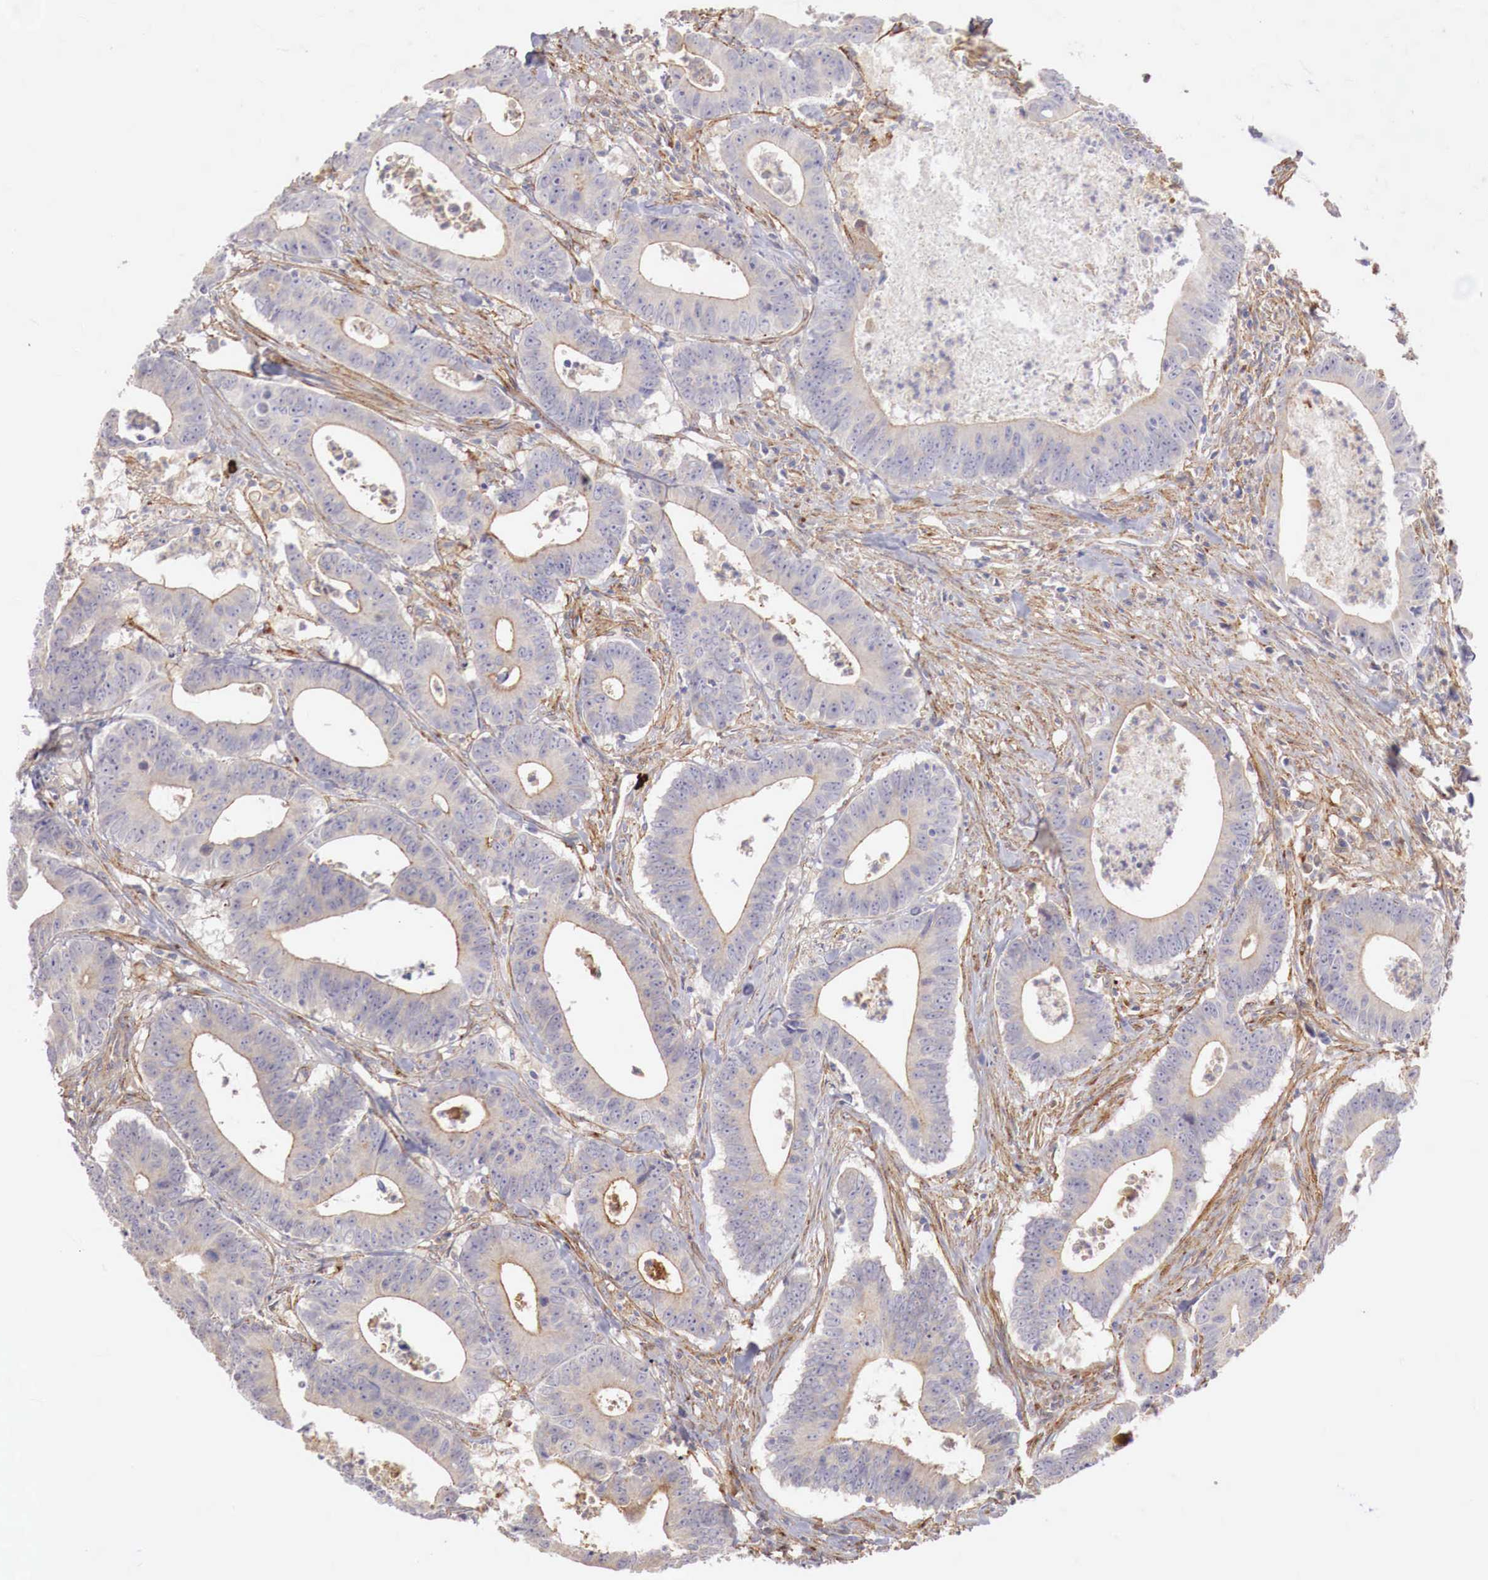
{"staining": {"intensity": "weak", "quantity": "25%-75%", "location": "cytoplasmic/membranous"}, "tissue": "colorectal cancer", "cell_type": "Tumor cells", "image_type": "cancer", "snomed": [{"axis": "morphology", "description": "Adenocarcinoma, NOS"}, {"axis": "topography", "description": "Colon"}], "caption": "Colorectal cancer (adenocarcinoma) stained with a protein marker shows weak staining in tumor cells.", "gene": "KLHDC7B", "patient": {"sex": "male", "age": 55}}